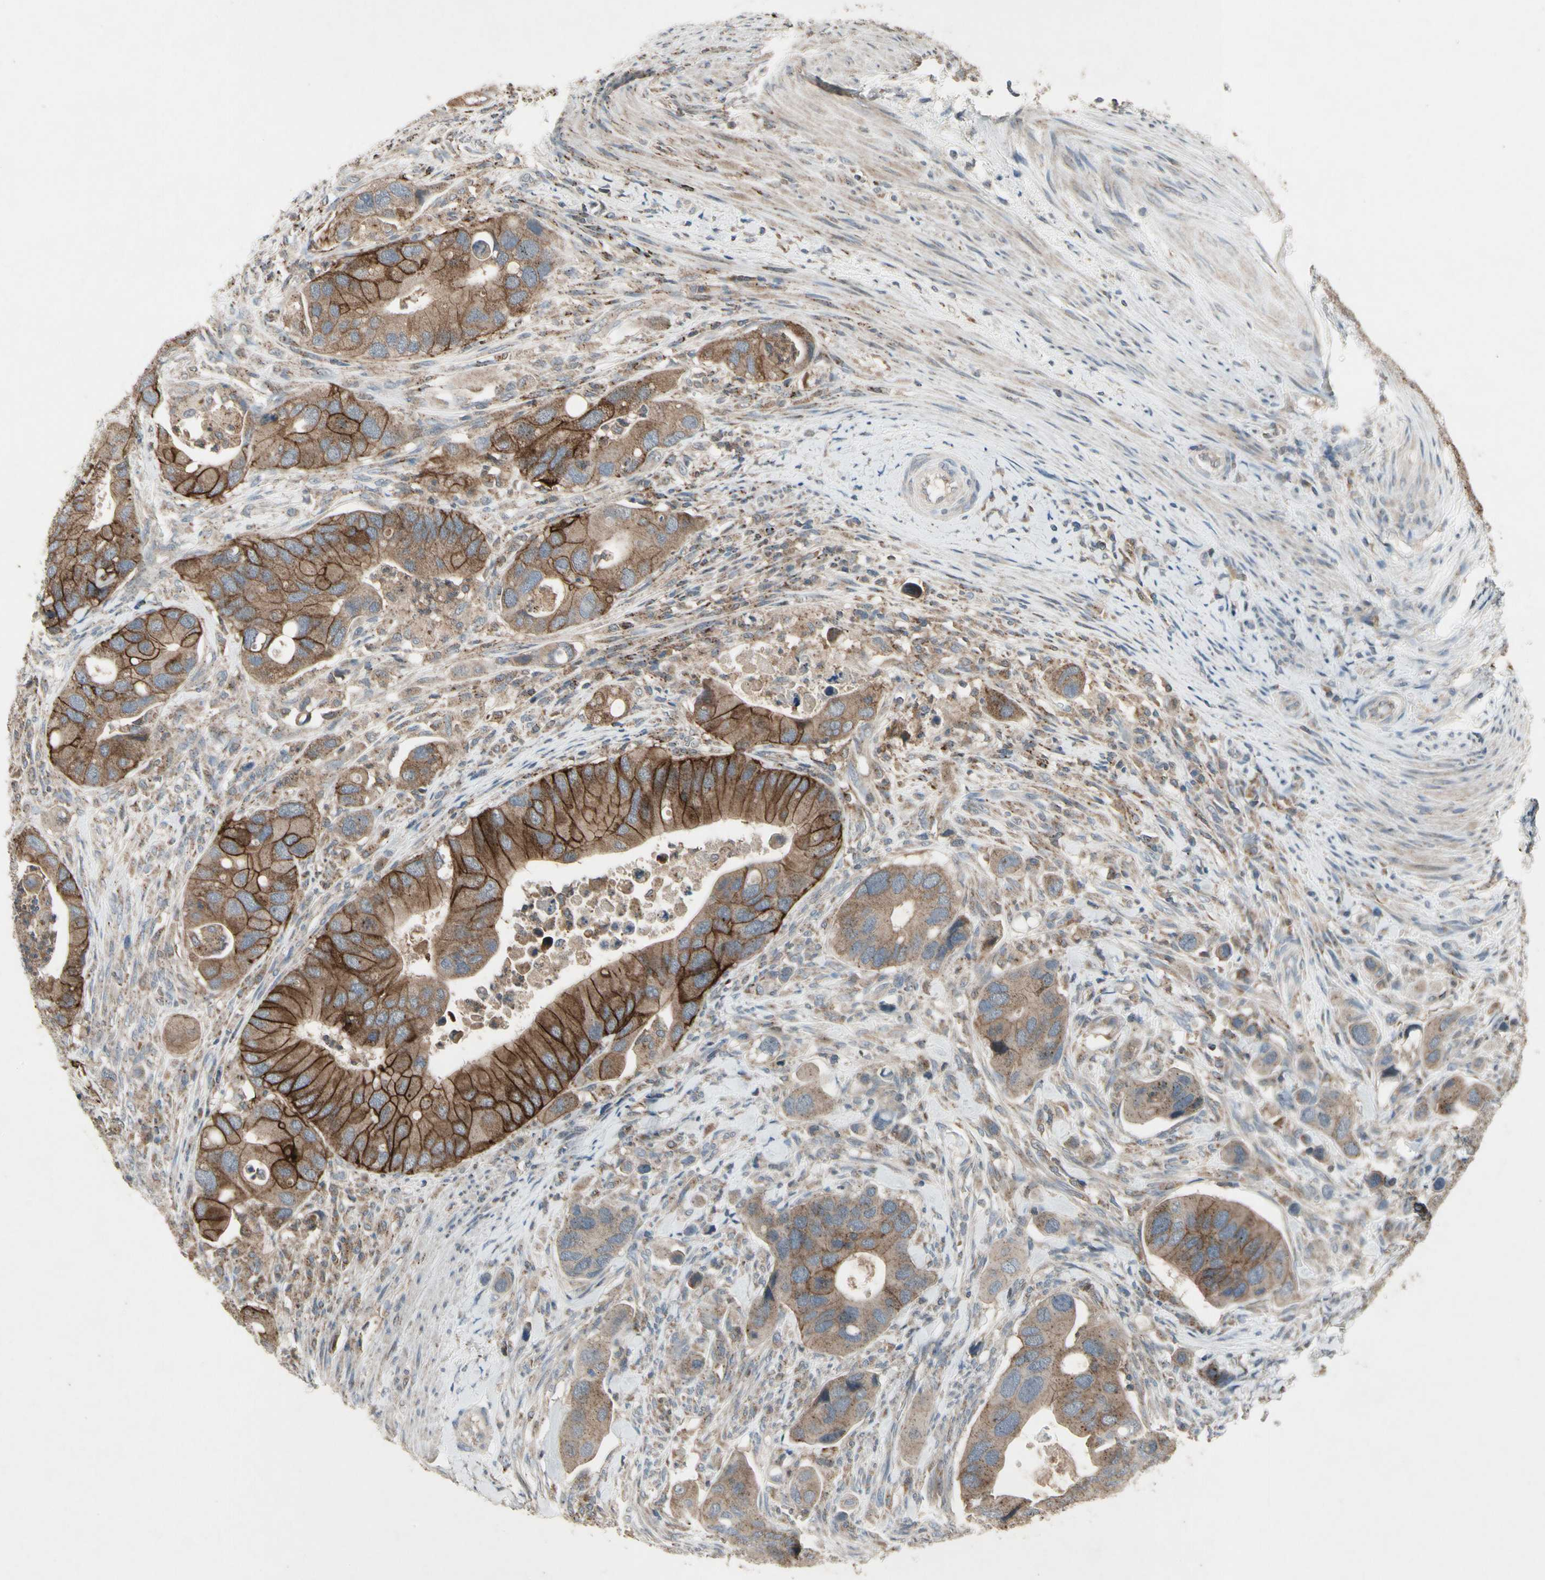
{"staining": {"intensity": "moderate", "quantity": ">75%", "location": "cytoplasmic/membranous"}, "tissue": "colorectal cancer", "cell_type": "Tumor cells", "image_type": "cancer", "snomed": [{"axis": "morphology", "description": "Adenocarcinoma, NOS"}, {"axis": "topography", "description": "Rectum"}], "caption": "Immunohistochemistry photomicrograph of colorectal cancer stained for a protein (brown), which exhibits medium levels of moderate cytoplasmic/membranous staining in approximately >75% of tumor cells.", "gene": "NMI", "patient": {"sex": "female", "age": 57}}